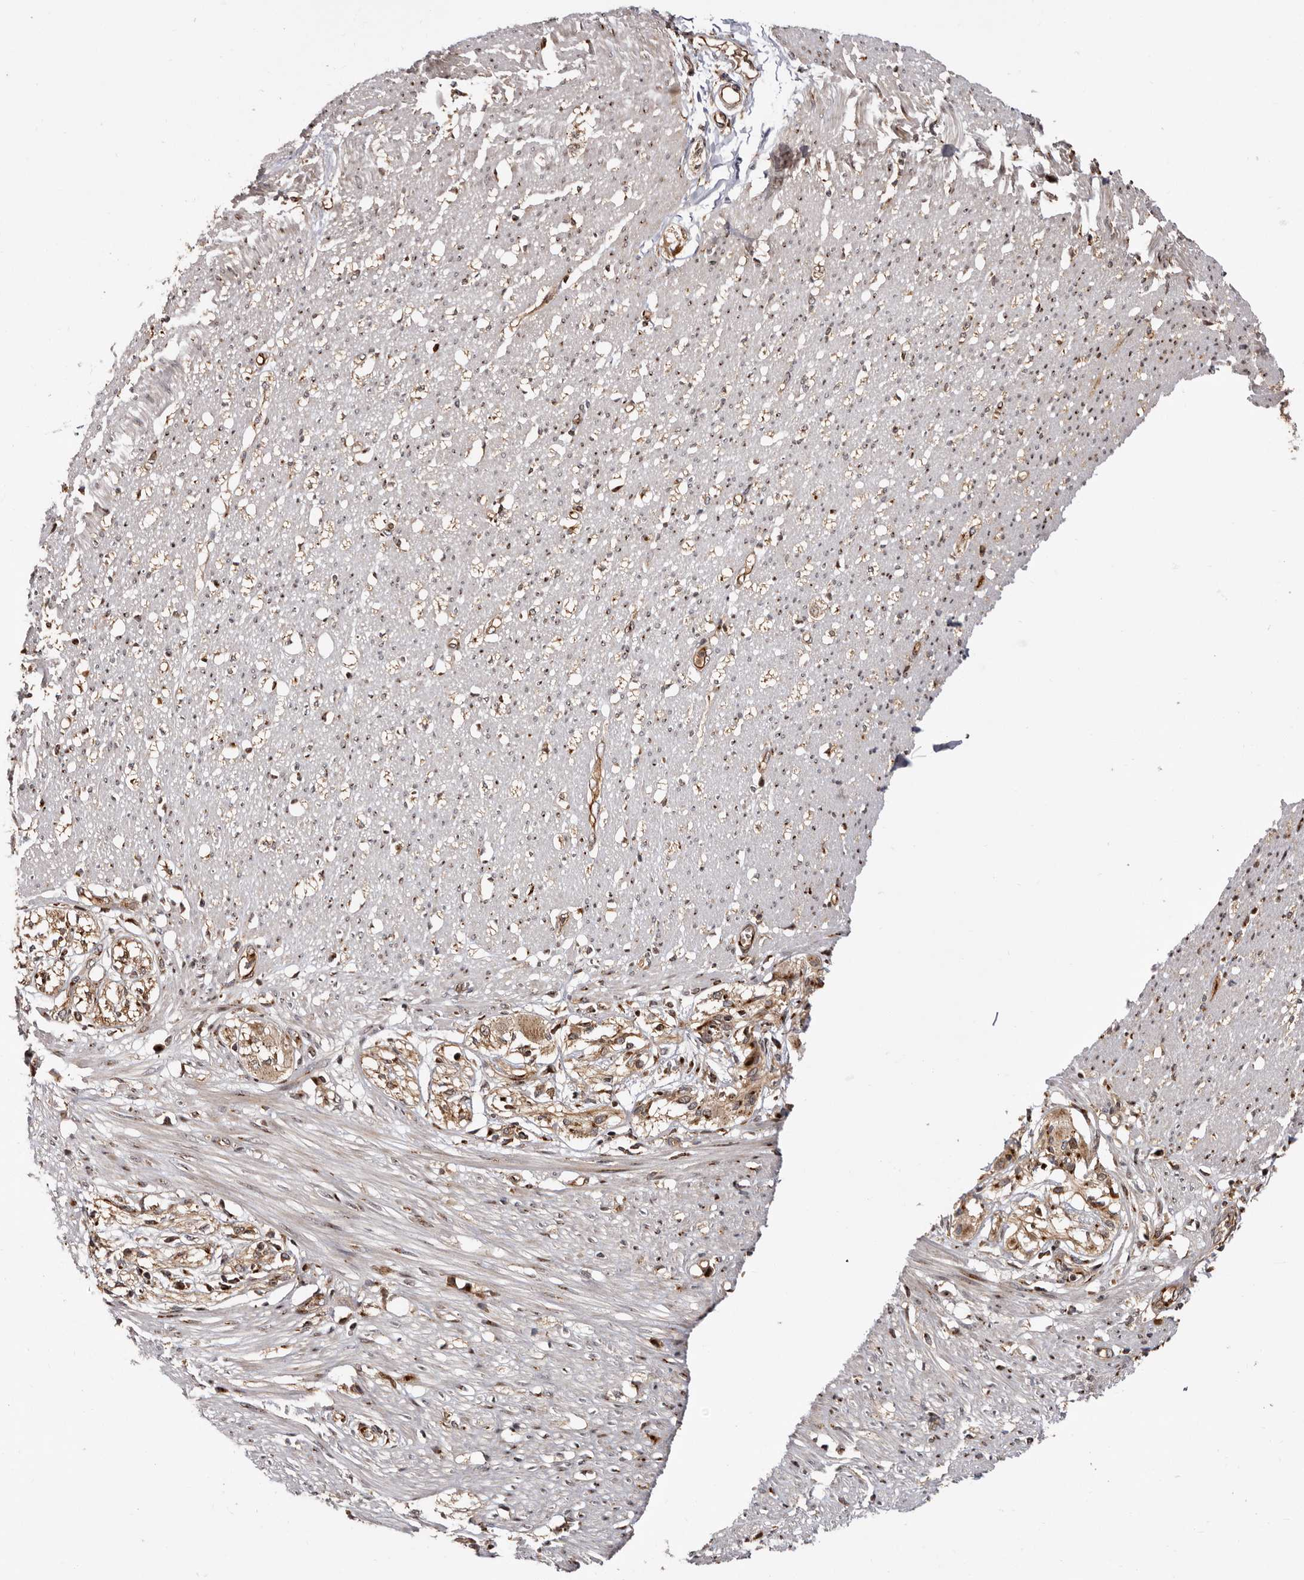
{"staining": {"intensity": "moderate", "quantity": "25%-75%", "location": "cytoplasmic/membranous"}, "tissue": "smooth muscle", "cell_type": "Smooth muscle cells", "image_type": "normal", "snomed": [{"axis": "morphology", "description": "Normal tissue, NOS"}, {"axis": "morphology", "description": "Adenocarcinoma, NOS"}, {"axis": "topography", "description": "Colon"}, {"axis": "topography", "description": "Peripheral nerve tissue"}], "caption": "Immunohistochemistry (IHC) of normal smooth muscle demonstrates medium levels of moderate cytoplasmic/membranous expression in about 25%-75% of smooth muscle cells.", "gene": "GPR27", "patient": {"sex": "male", "age": 14}}